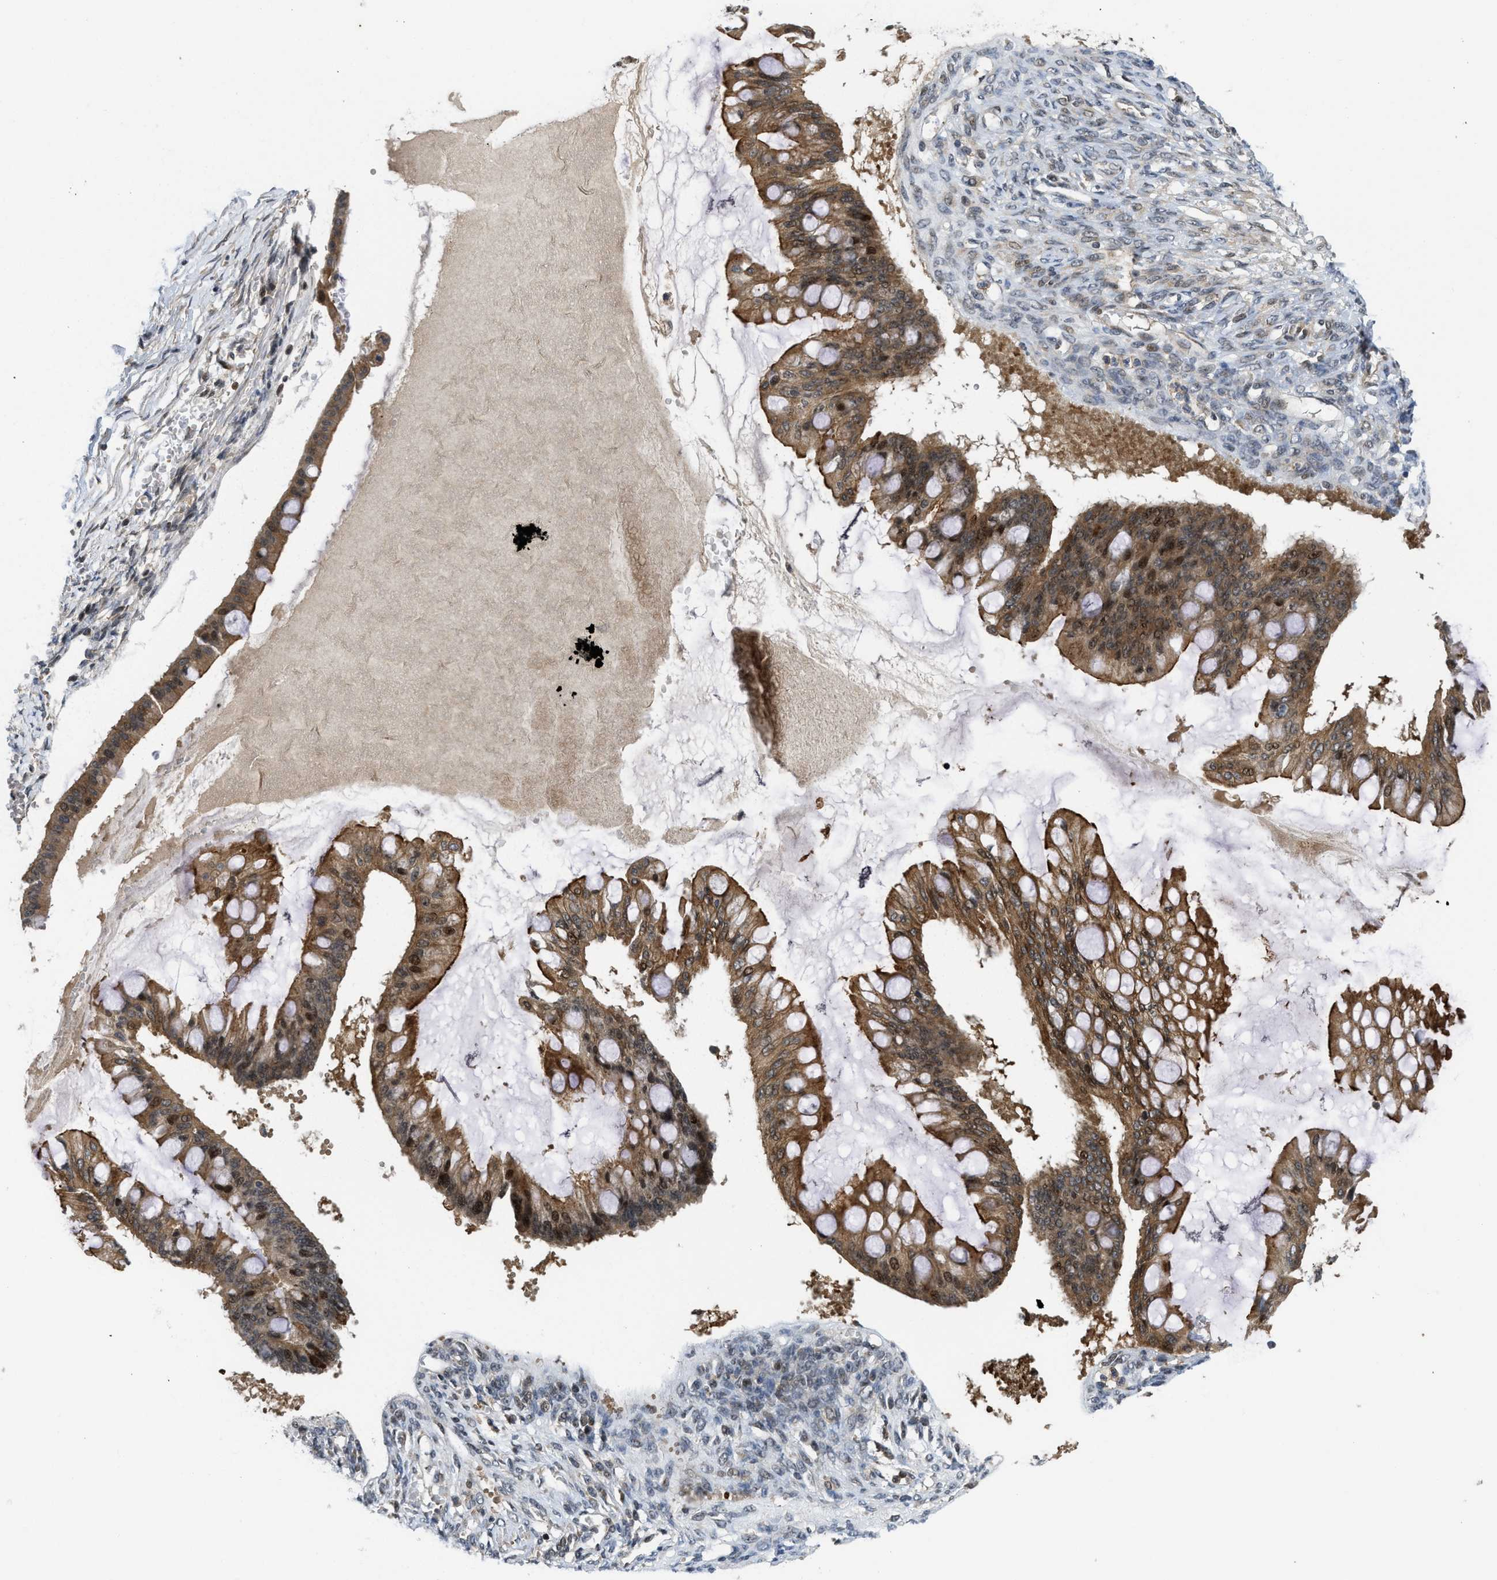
{"staining": {"intensity": "moderate", "quantity": ">75%", "location": "cytoplasmic/membranous,nuclear"}, "tissue": "ovarian cancer", "cell_type": "Tumor cells", "image_type": "cancer", "snomed": [{"axis": "morphology", "description": "Cystadenocarcinoma, mucinous, NOS"}, {"axis": "topography", "description": "Ovary"}], "caption": "Ovarian mucinous cystadenocarcinoma tissue displays moderate cytoplasmic/membranous and nuclear staining in about >75% of tumor cells, visualized by immunohistochemistry. (Brightfield microscopy of DAB IHC at high magnification).", "gene": "DNAJC28", "patient": {"sex": "female", "age": 73}}